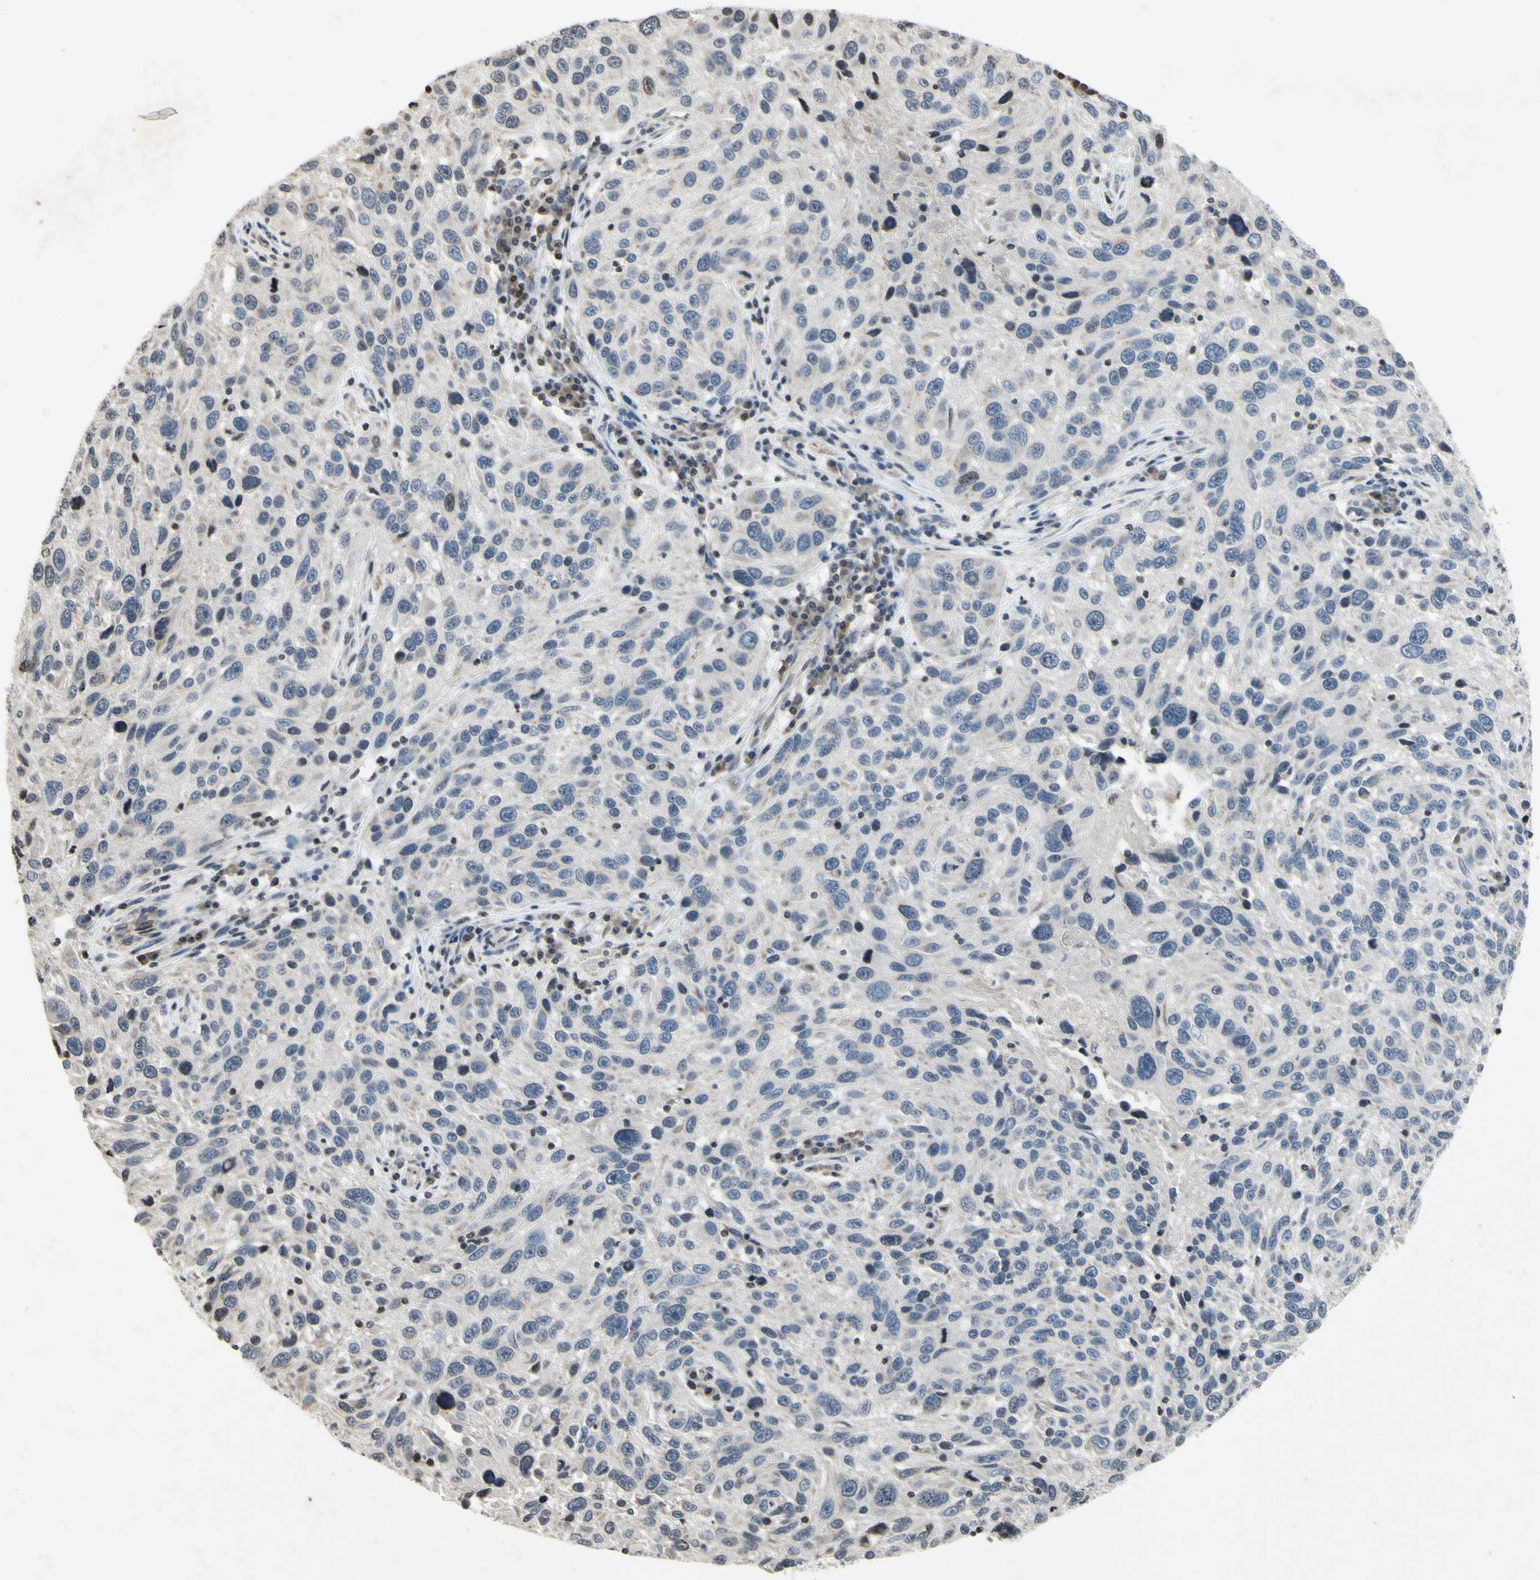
{"staining": {"intensity": "negative", "quantity": "none", "location": "none"}, "tissue": "melanoma", "cell_type": "Tumor cells", "image_type": "cancer", "snomed": [{"axis": "morphology", "description": "Malignant melanoma, NOS"}, {"axis": "topography", "description": "Skin"}], "caption": "Tumor cells show no significant positivity in melanoma.", "gene": "ARG1", "patient": {"sex": "male", "age": 53}}